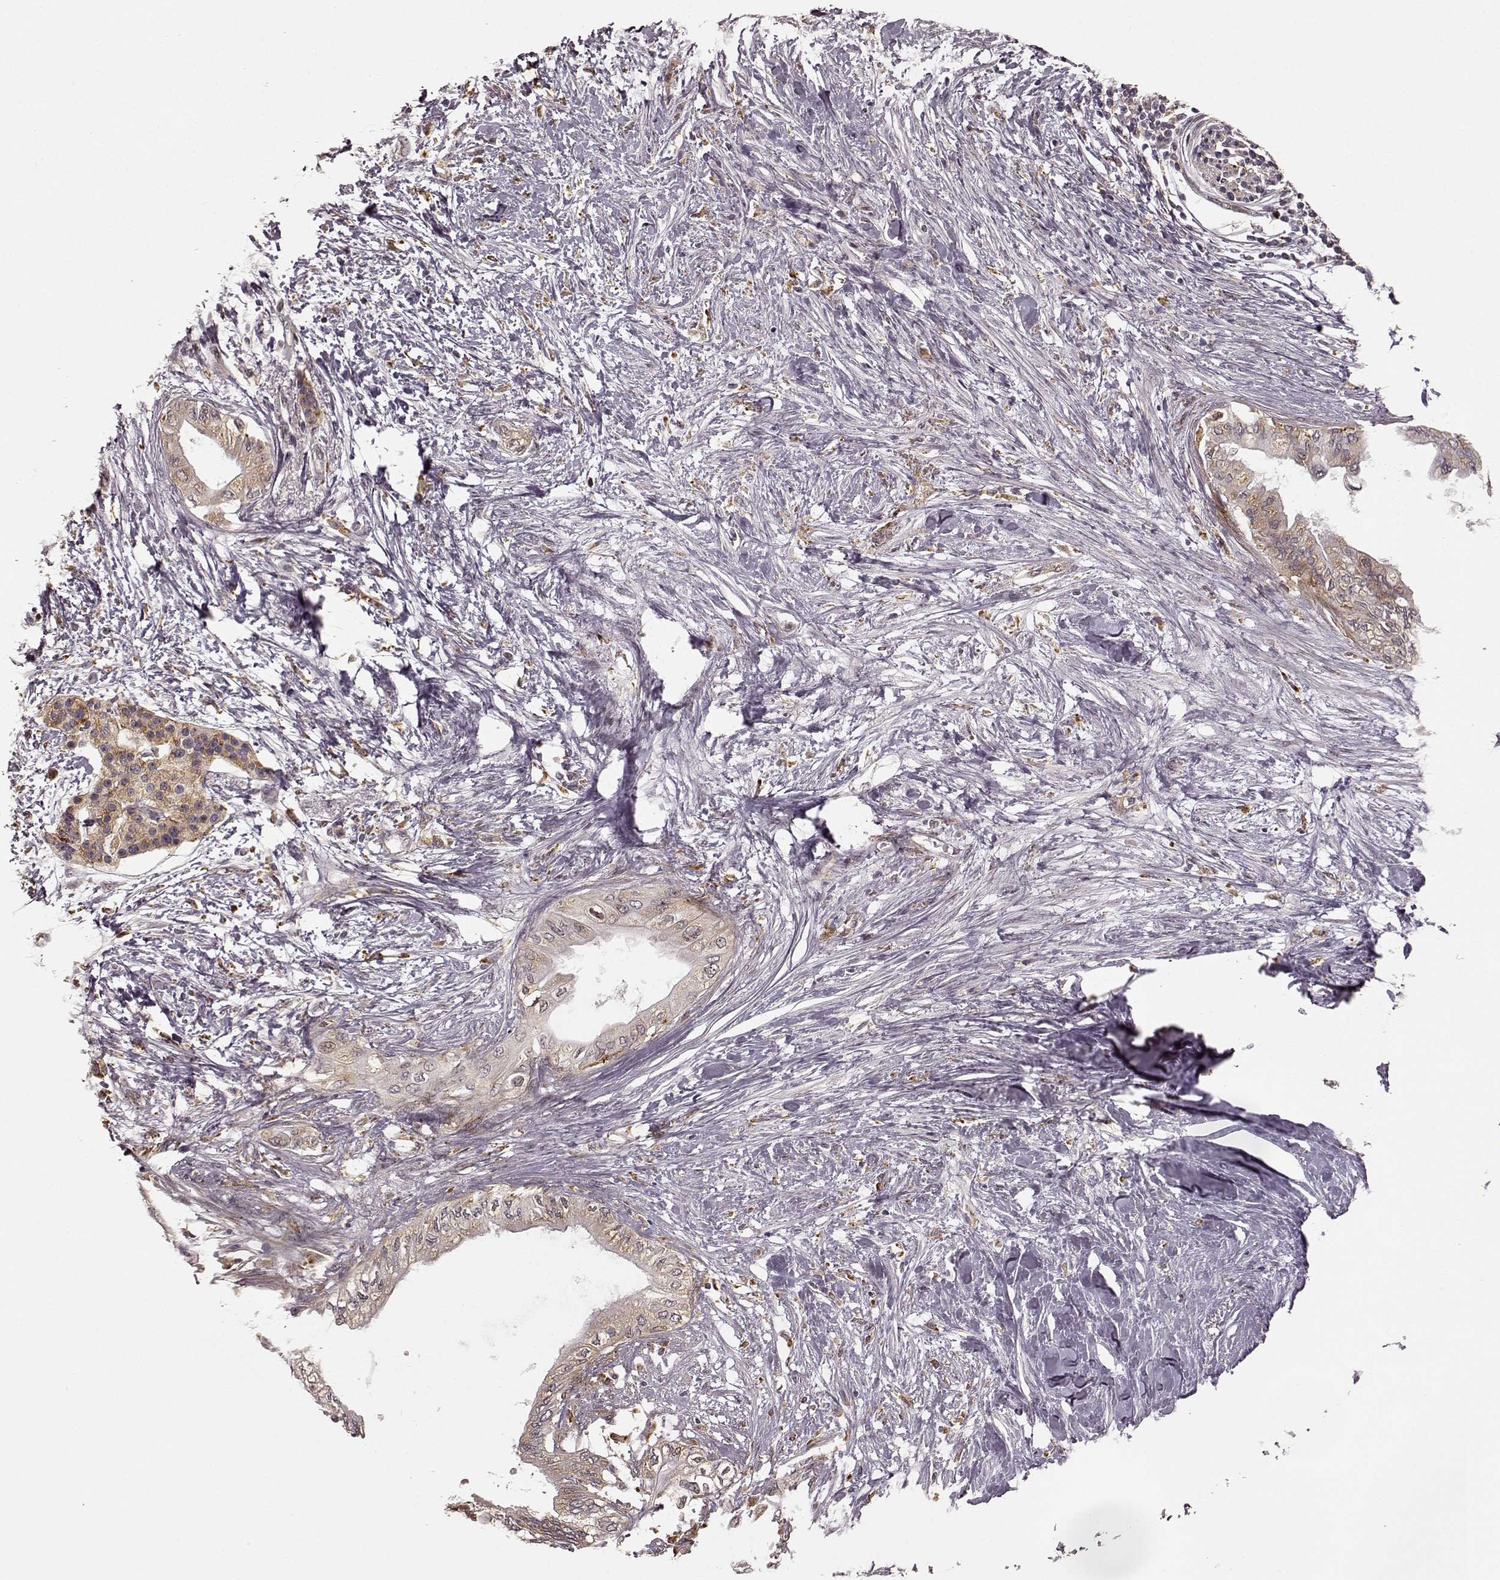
{"staining": {"intensity": "moderate", "quantity": ">75%", "location": "cytoplasmic/membranous"}, "tissue": "pancreatic cancer", "cell_type": "Tumor cells", "image_type": "cancer", "snomed": [{"axis": "morphology", "description": "Normal tissue, NOS"}, {"axis": "morphology", "description": "Adenocarcinoma, NOS"}, {"axis": "topography", "description": "Pancreas"}, {"axis": "topography", "description": "Duodenum"}], "caption": "DAB immunohistochemical staining of pancreatic cancer exhibits moderate cytoplasmic/membranous protein positivity in approximately >75% of tumor cells.", "gene": "SLC12A9", "patient": {"sex": "female", "age": 60}}